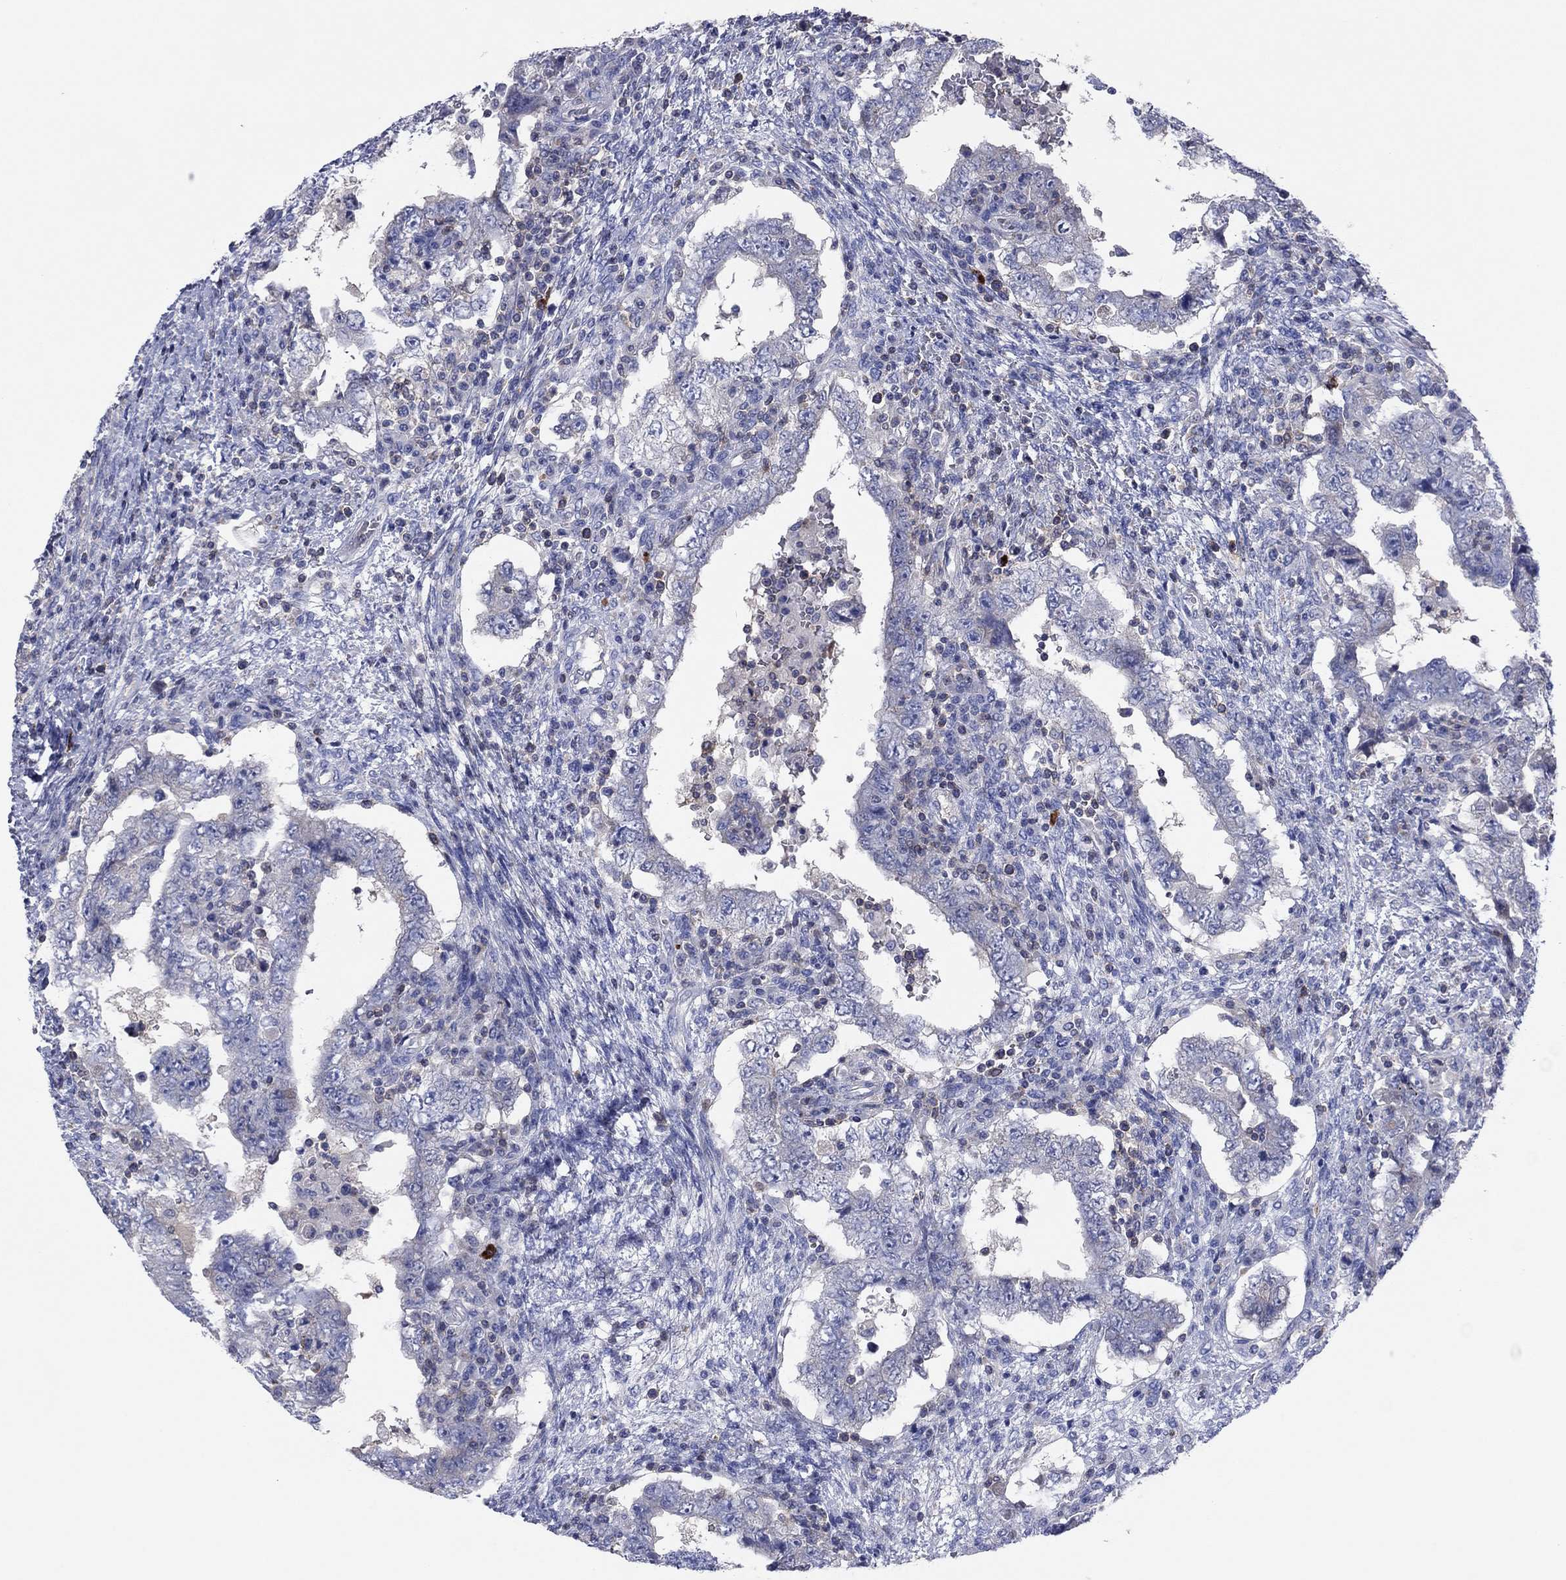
{"staining": {"intensity": "negative", "quantity": "none", "location": "none"}, "tissue": "testis cancer", "cell_type": "Tumor cells", "image_type": "cancer", "snomed": [{"axis": "morphology", "description": "Carcinoma, Embryonal, NOS"}, {"axis": "topography", "description": "Testis"}], "caption": "The image shows no staining of tumor cells in embryonal carcinoma (testis).", "gene": "PVR", "patient": {"sex": "male", "age": 26}}